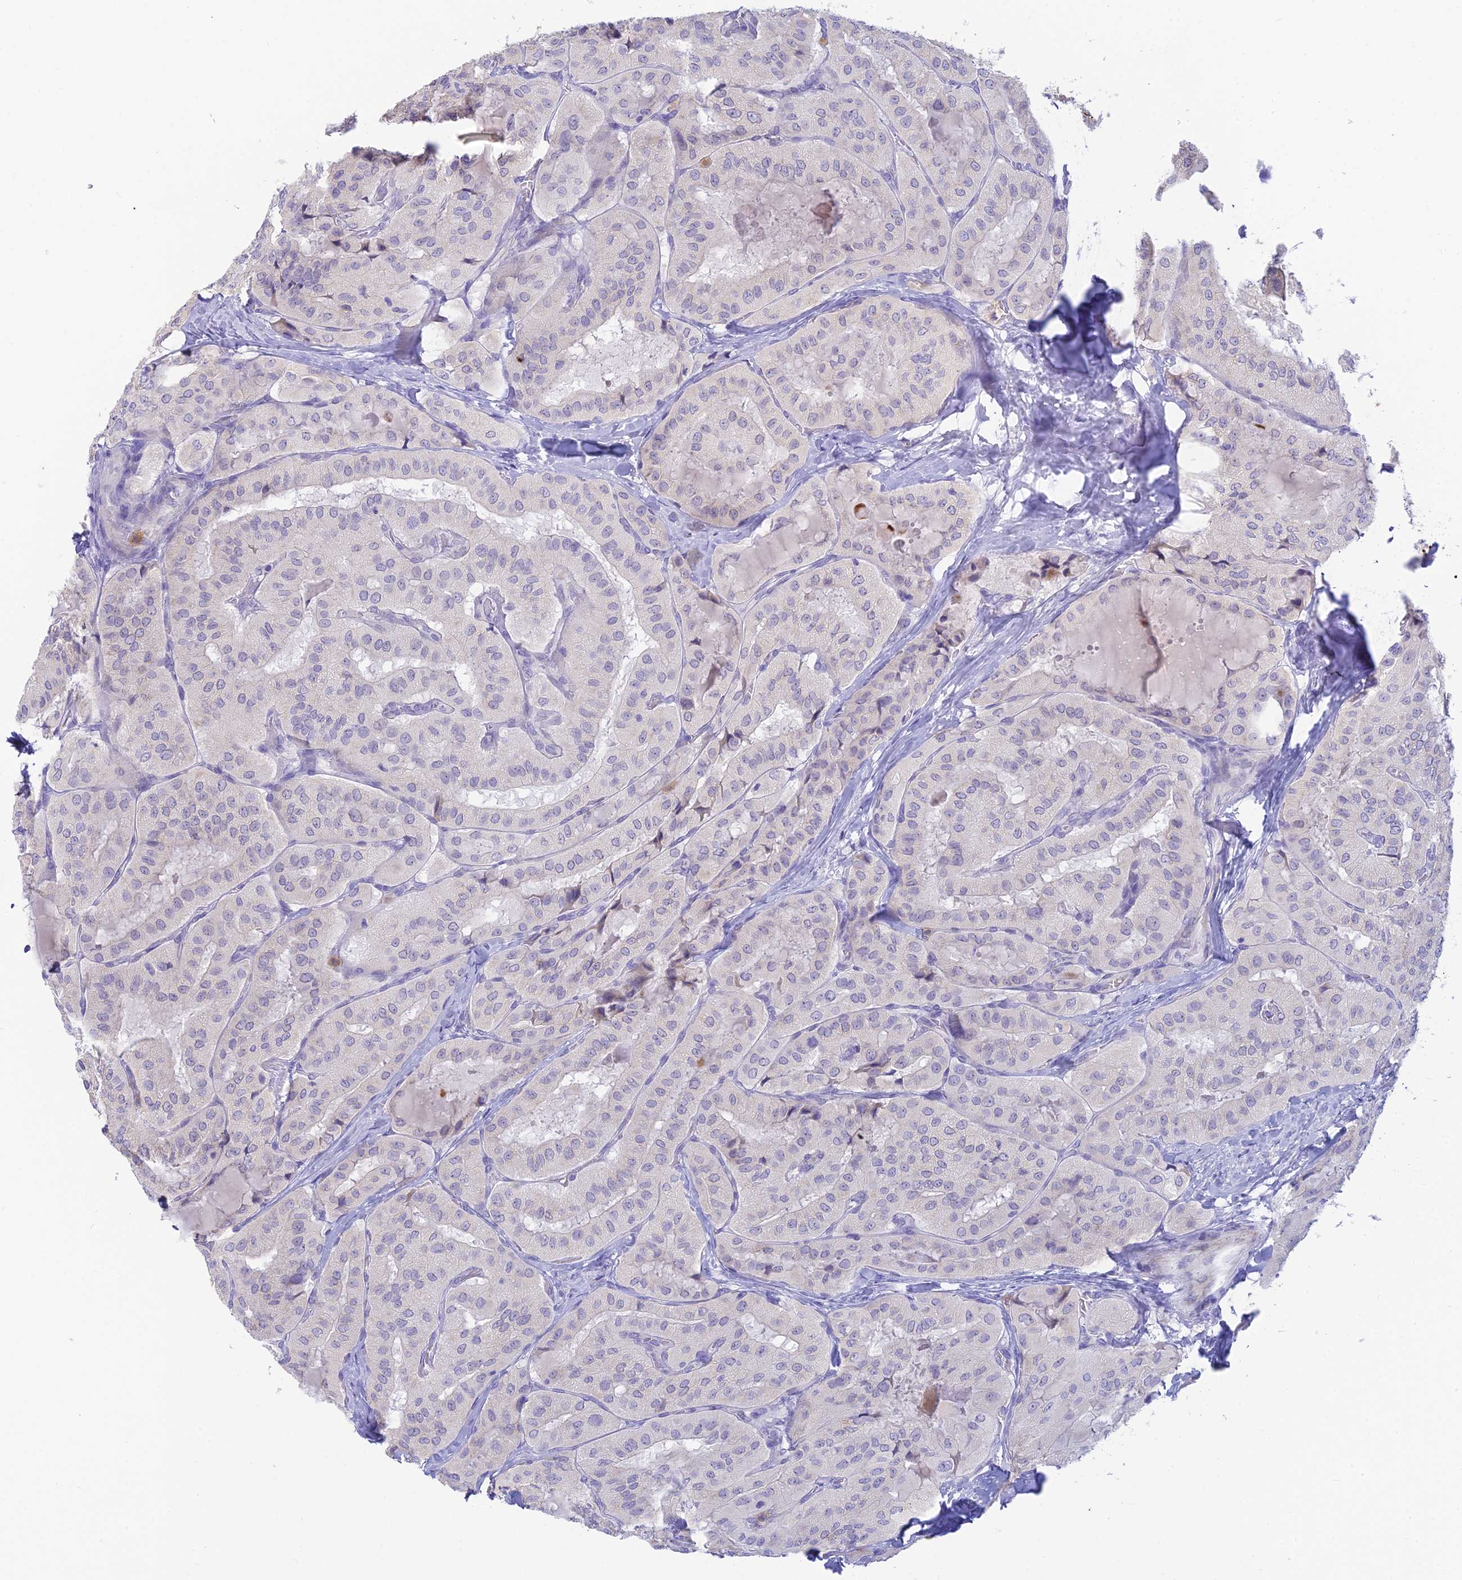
{"staining": {"intensity": "negative", "quantity": "none", "location": "none"}, "tissue": "thyroid cancer", "cell_type": "Tumor cells", "image_type": "cancer", "snomed": [{"axis": "morphology", "description": "Normal tissue, NOS"}, {"axis": "morphology", "description": "Papillary adenocarcinoma, NOS"}, {"axis": "topography", "description": "Thyroid gland"}], "caption": "An IHC micrograph of thyroid papillary adenocarcinoma is shown. There is no staining in tumor cells of thyroid papillary adenocarcinoma.", "gene": "INTS13", "patient": {"sex": "female", "age": 59}}